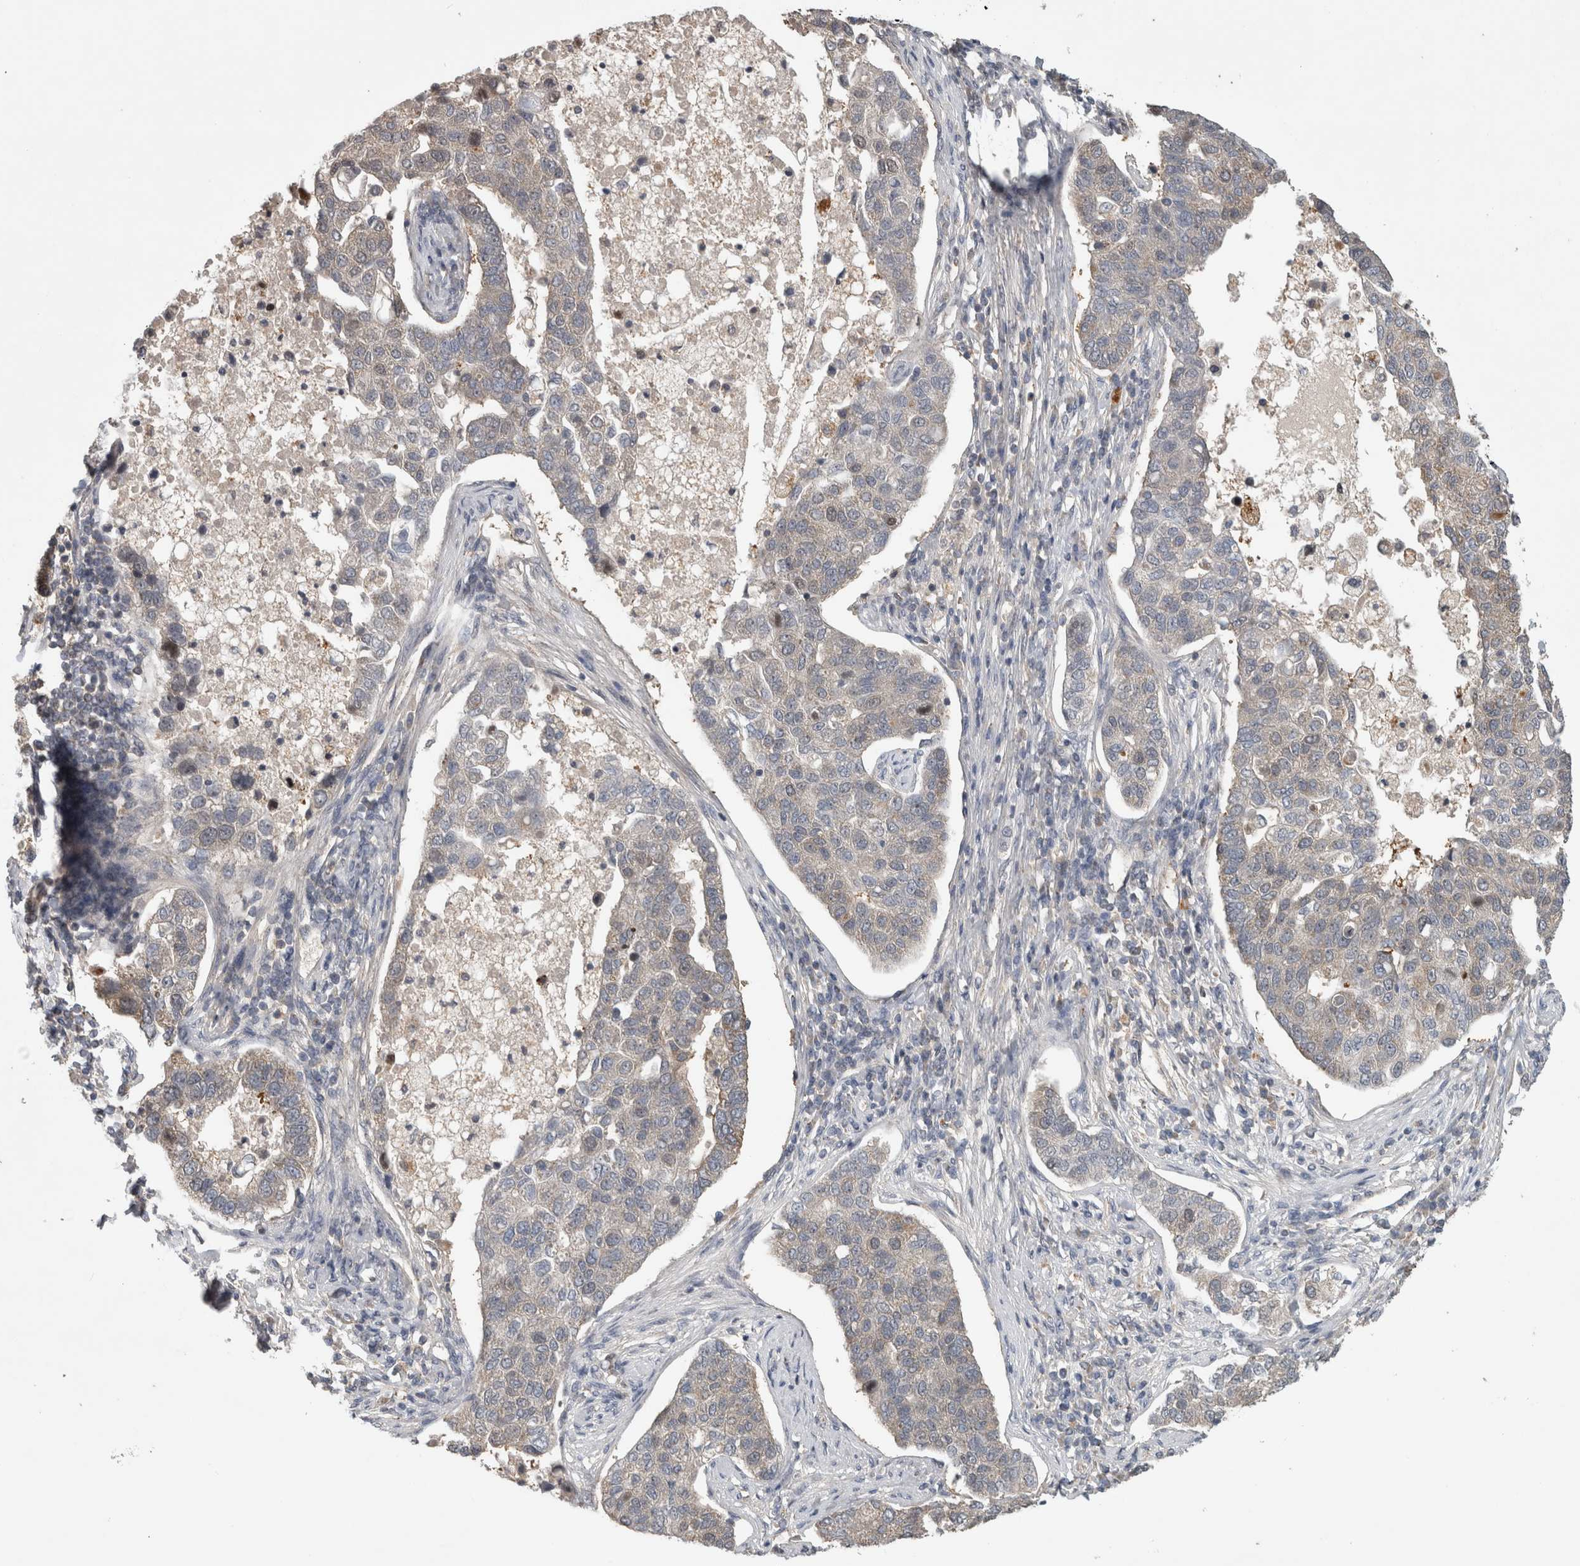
{"staining": {"intensity": "negative", "quantity": "none", "location": "none"}, "tissue": "pancreatic cancer", "cell_type": "Tumor cells", "image_type": "cancer", "snomed": [{"axis": "morphology", "description": "Adenocarcinoma, NOS"}, {"axis": "topography", "description": "Pancreas"}], "caption": "Tumor cells show no significant positivity in pancreatic cancer (adenocarcinoma). (Brightfield microscopy of DAB IHC at high magnification).", "gene": "TRMT61B", "patient": {"sex": "female", "age": 61}}